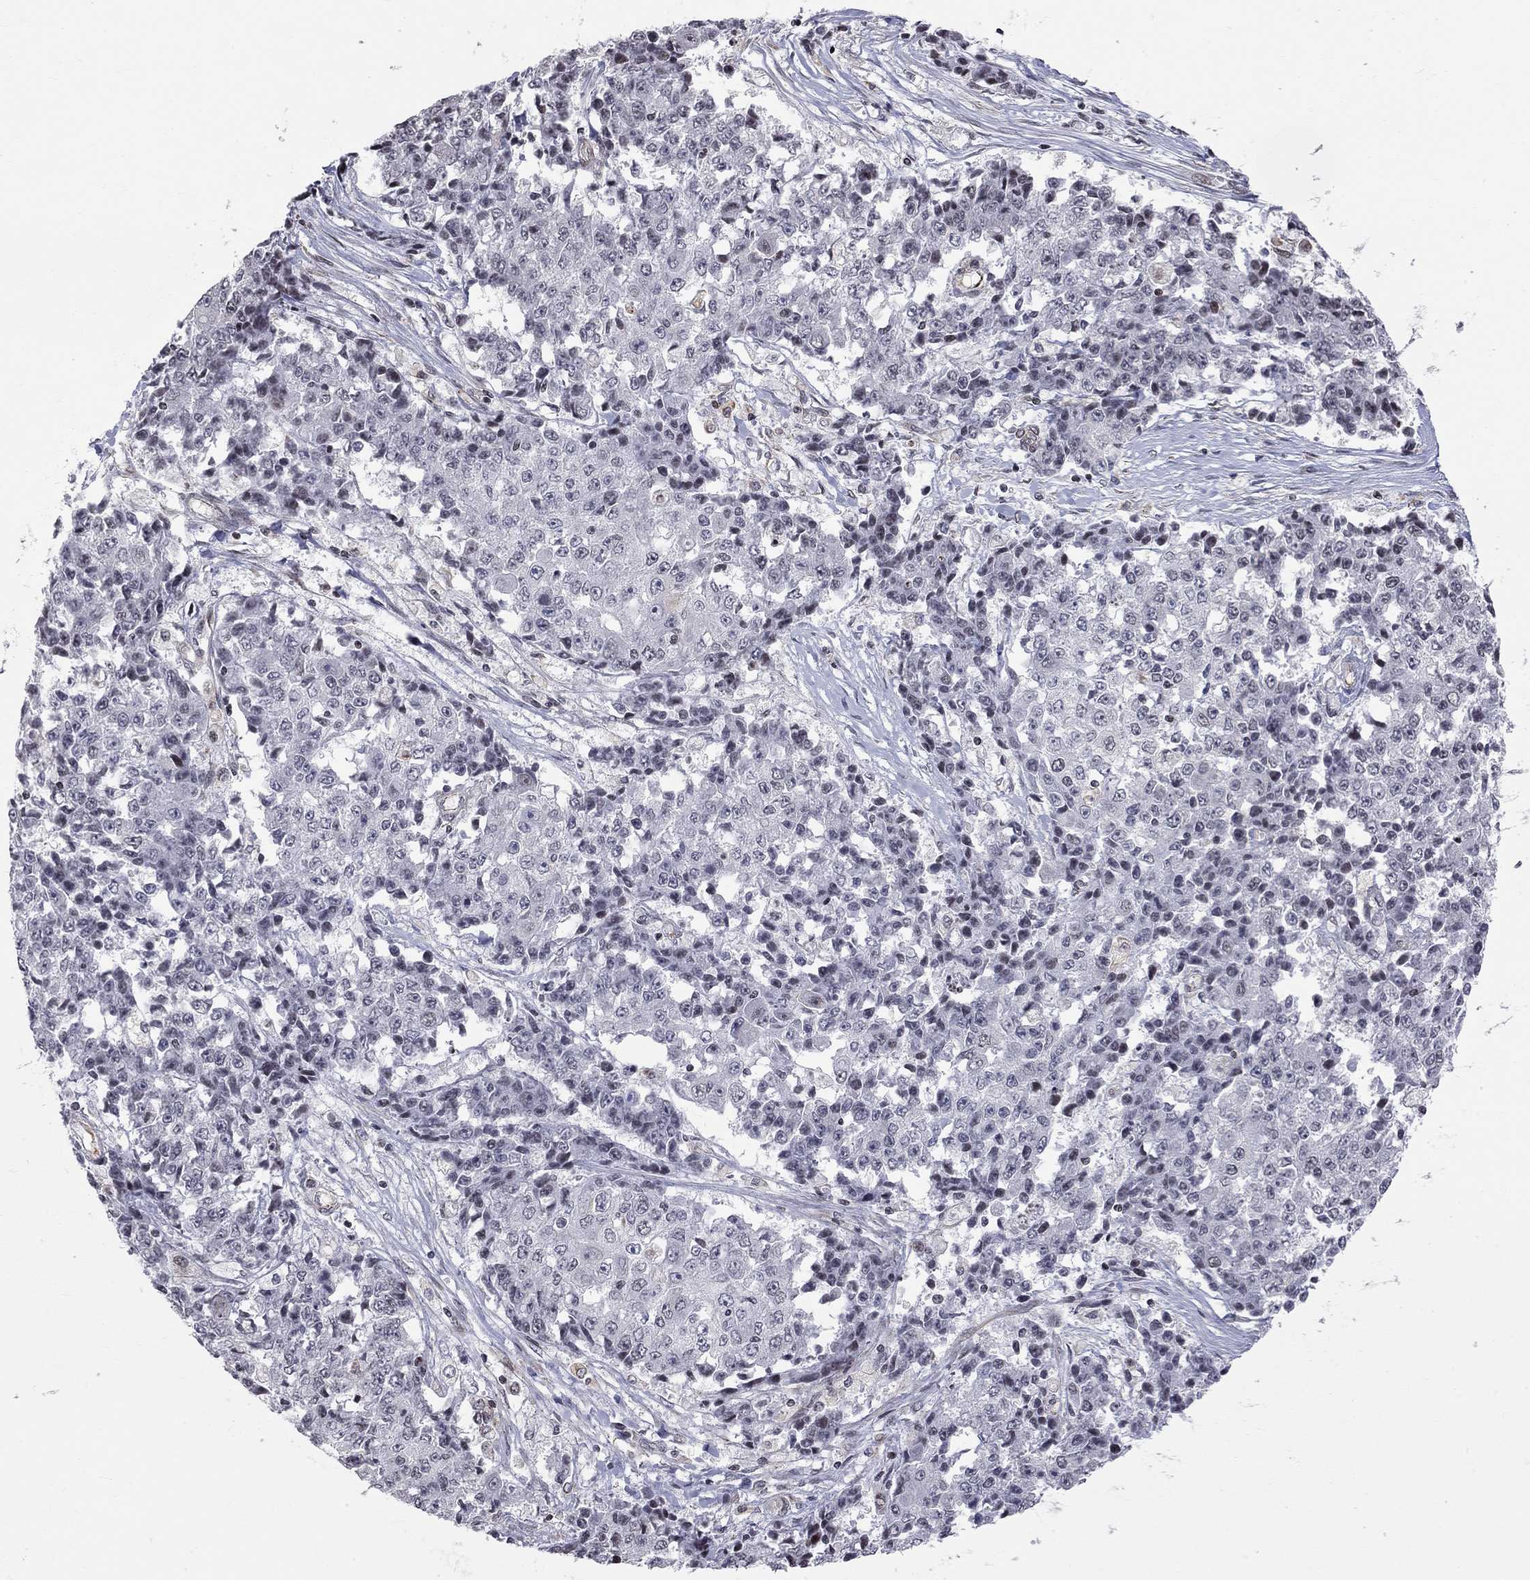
{"staining": {"intensity": "negative", "quantity": "none", "location": "none"}, "tissue": "ovarian cancer", "cell_type": "Tumor cells", "image_type": "cancer", "snomed": [{"axis": "morphology", "description": "Carcinoma, endometroid"}, {"axis": "topography", "description": "Ovary"}], "caption": "The image reveals no significant expression in tumor cells of ovarian cancer (endometroid carcinoma).", "gene": "MTNR1B", "patient": {"sex": "female", "age": 42}}